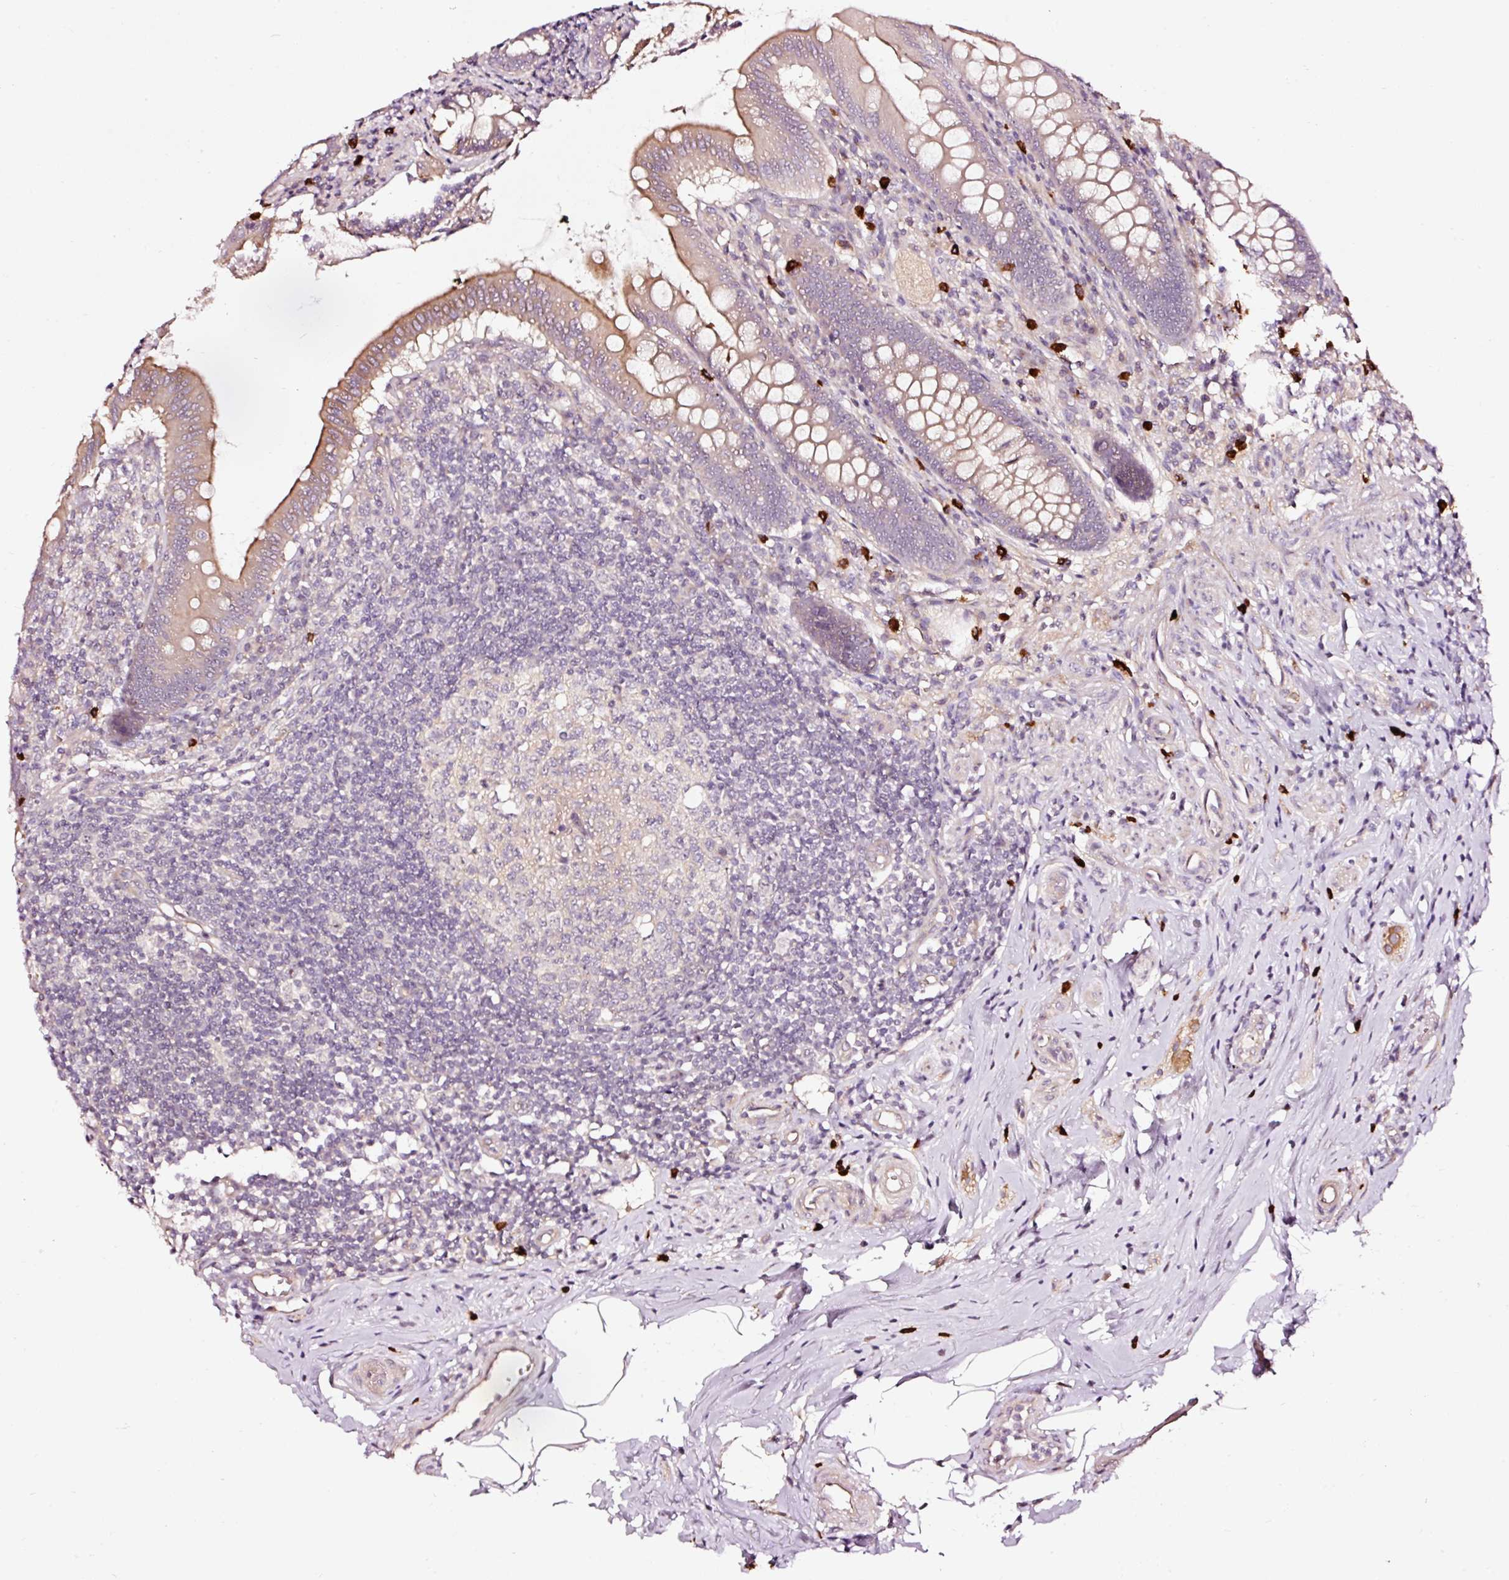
{"staining": {"intensity": "moderate", "quantity": "25%-75%", "location": "cytoplasmic/membranous"}, "tissue": "appendix", "cell_type": "Glandular cells", "image_type": "normal", "snomed": [{"axis": "morphology", "description": "Normal tissue, NOS"}, {"axis": "topography", "description": "Appendix"}], "caption": "Appendix was stained to show a protein in brown. There is medium levels of moderate cytoplasmic/membranous expression in approximately 25%-75% of glandular cells. The protein is shown in brown color, while the nuclei are stained blue.", "gene": "UTP14A", "patient": {"sex": "female", "age": 51}}